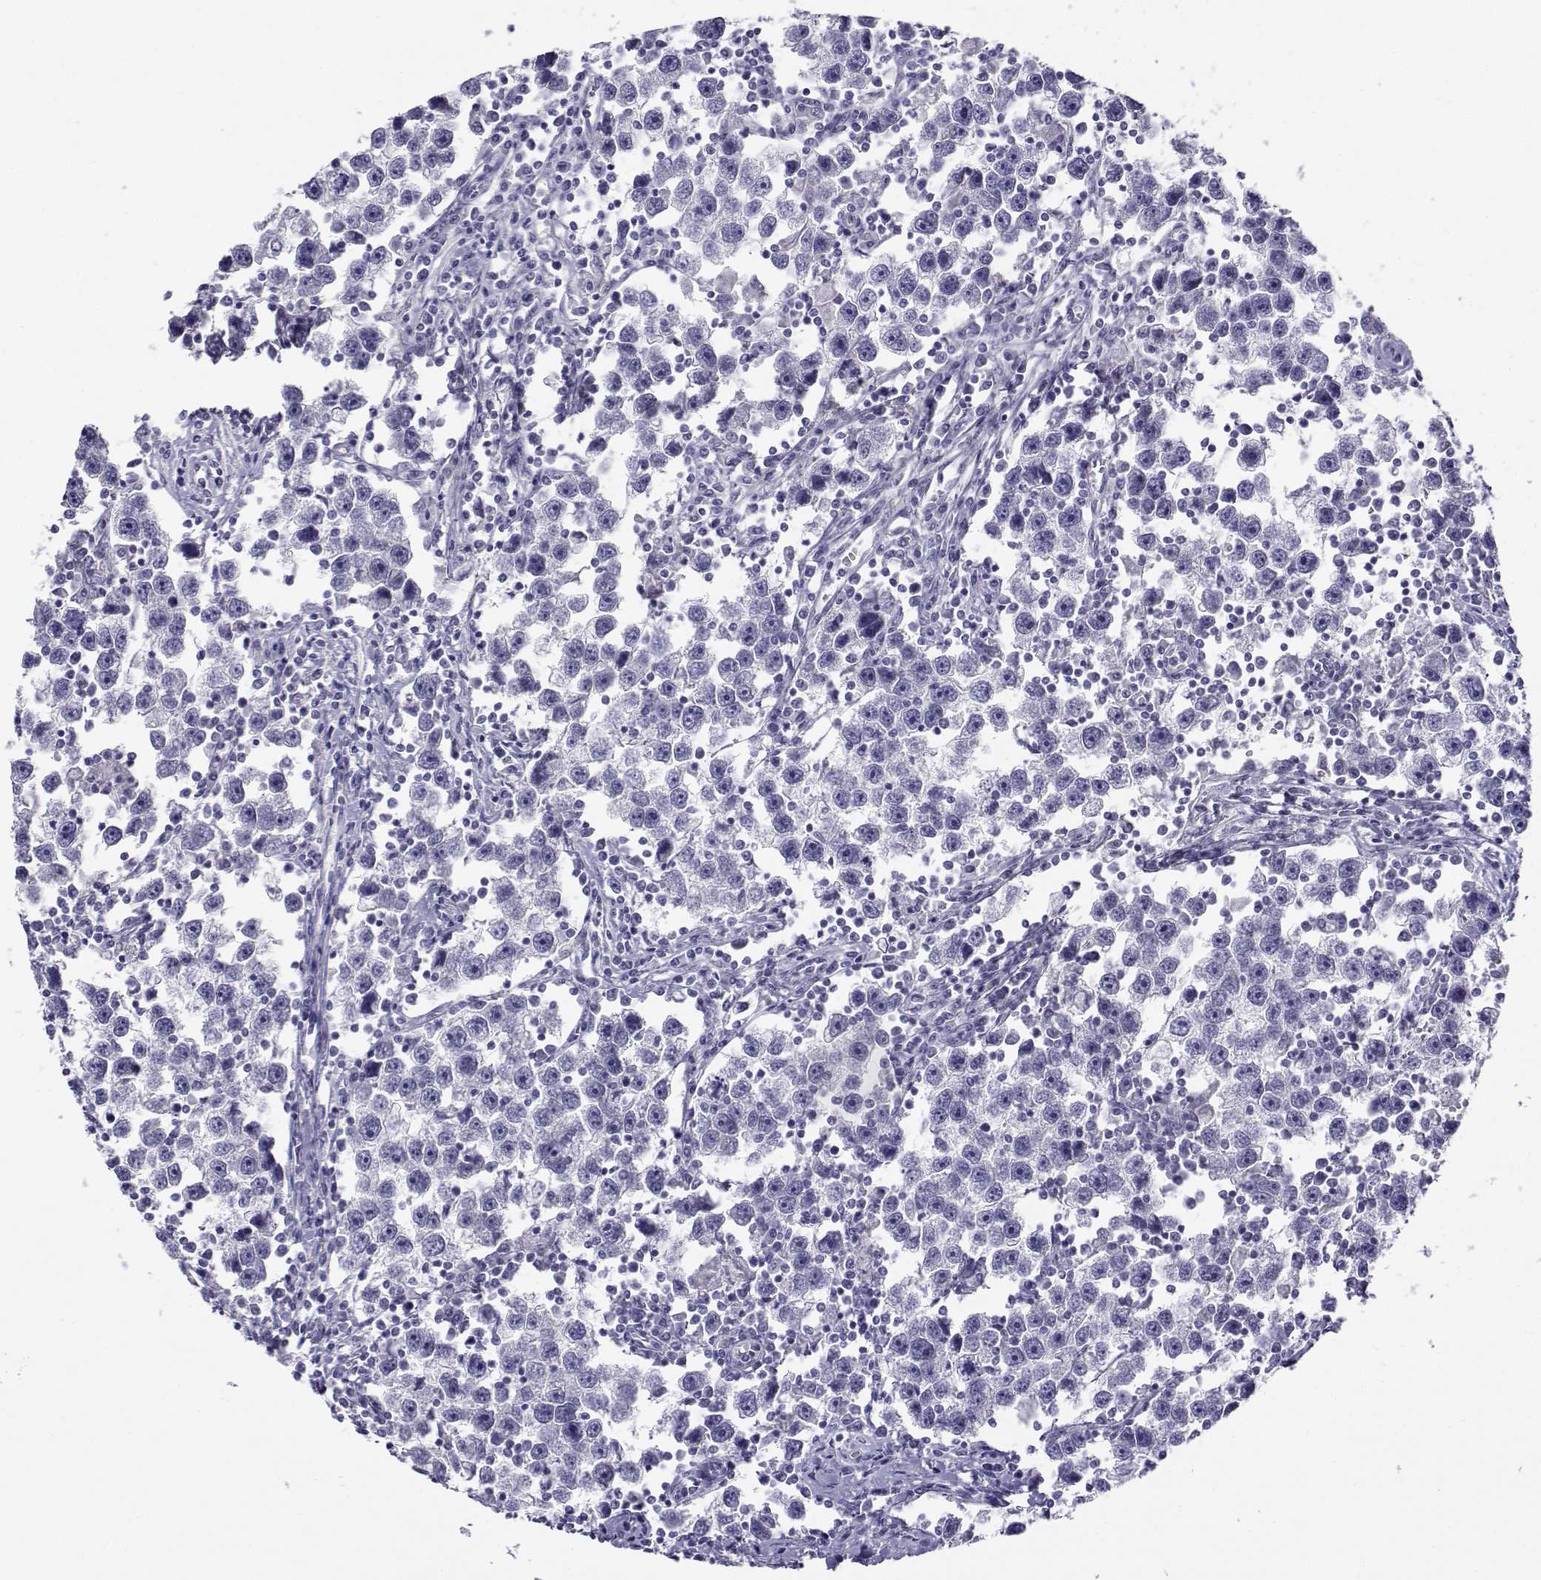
{"staining": {"intensity": "negative", "quantity": "none", "location": "none"}, "tissue": "testis cancer", "cell_type": "Tumor cells", "image_type": "cancer", "snomed": [{"axis": "morphology", "description": "Seminoma, NOS"}, {"axis": "topography", "description": "Testis"}], "caption": "Seminoma (testis) was stained to show a protein in brown. There is no significant positivity in tumor cells.", "gene": "CABS1", "patient": {"sex": "male", "age": 30}}